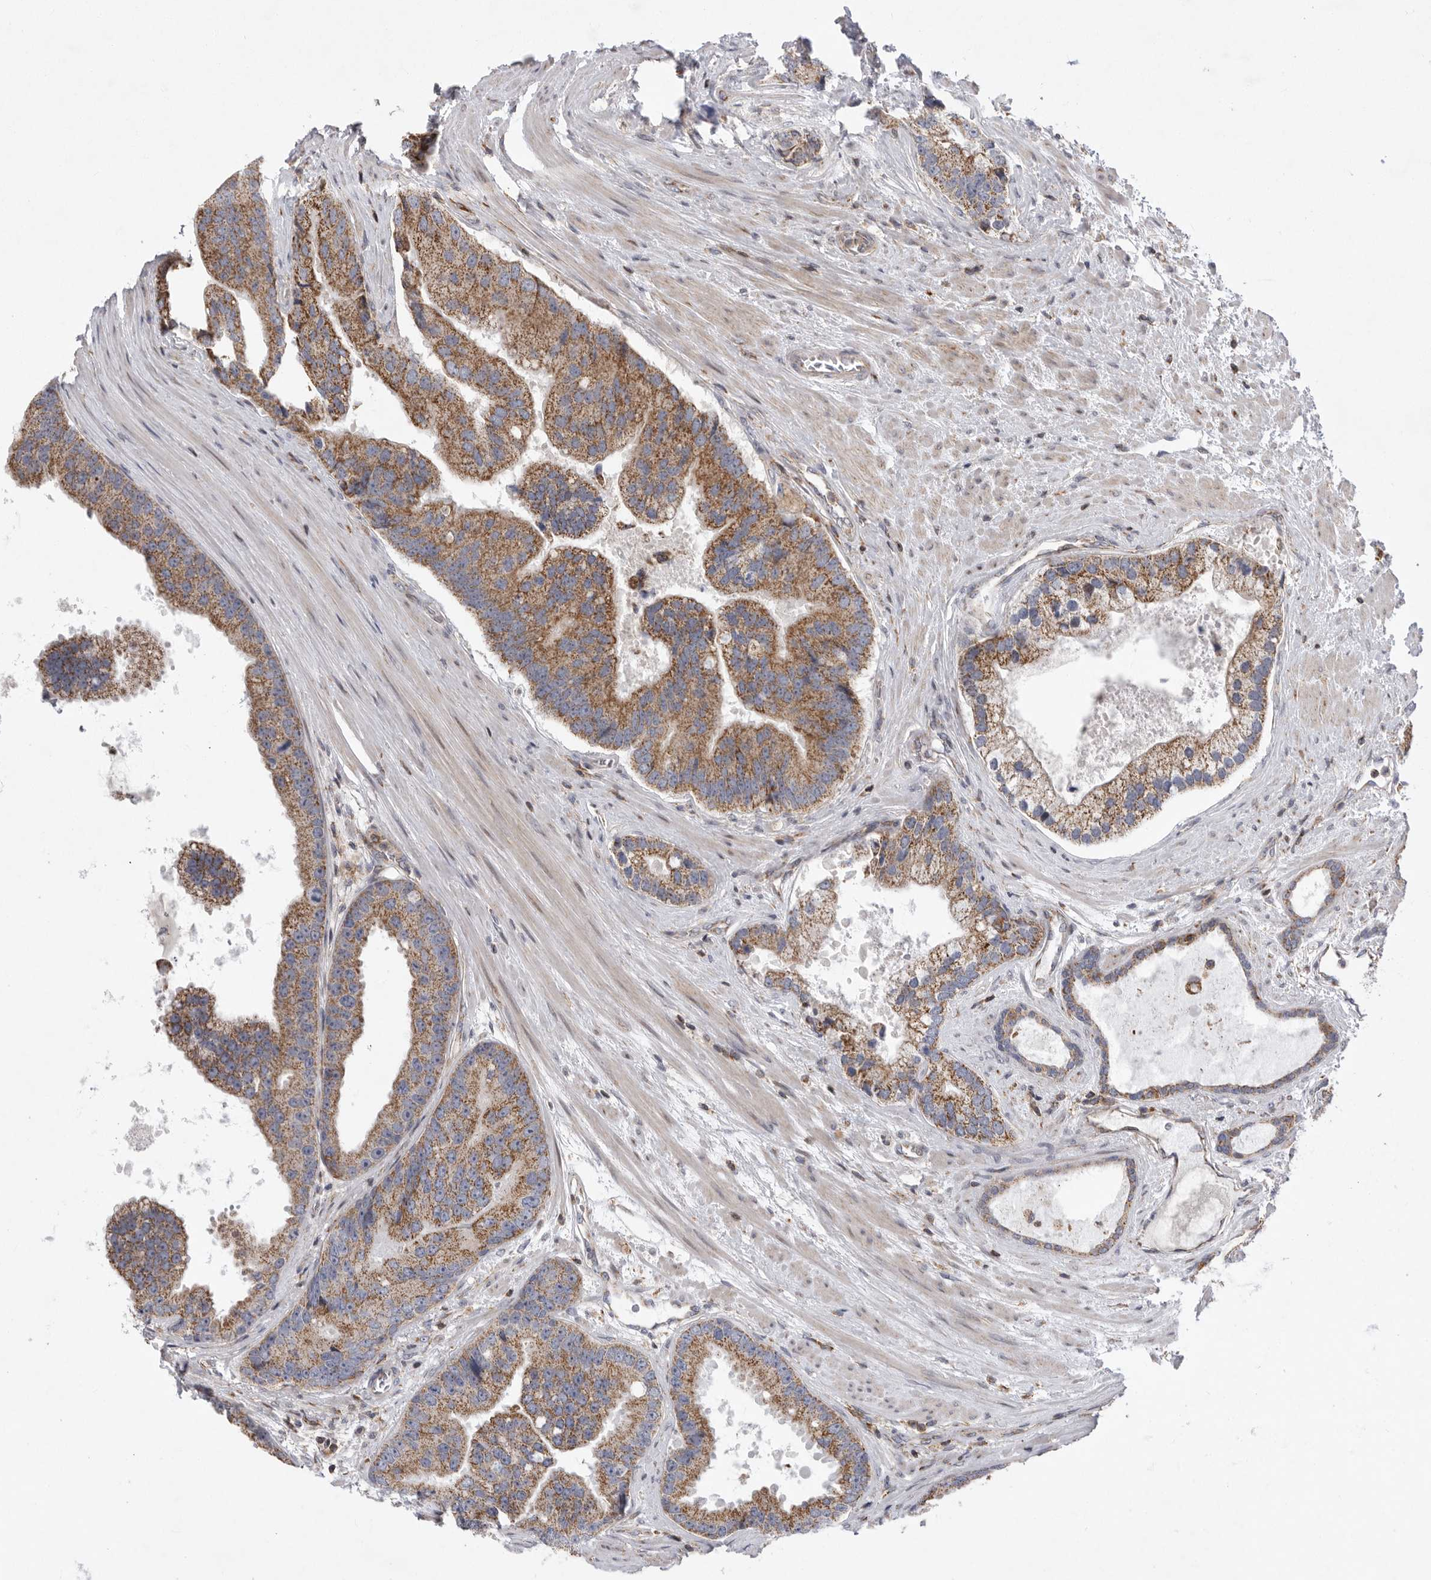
{"staining": {"intensity": "moderate", "quantity": ">75%", "location": "cytoplasmic/membranous"}, "tissue": "prostate cancer", "cell_type": "Tumor cells", "image_type": "cancer", "snomed": [{"axis": "morphology", "description": "Adenocarcinoma, High grade"}, {"axis": "topography", "description": "Prostate"}], "caption": "Protein expression analysis of human adenocarcinoma (high-grade) (prostate) reveals moderate cytoplasmic/membranous expression in about >75% of tumor cells.", "gene": "MPZL1", "patient": {"sex": "male", "age": 70}}